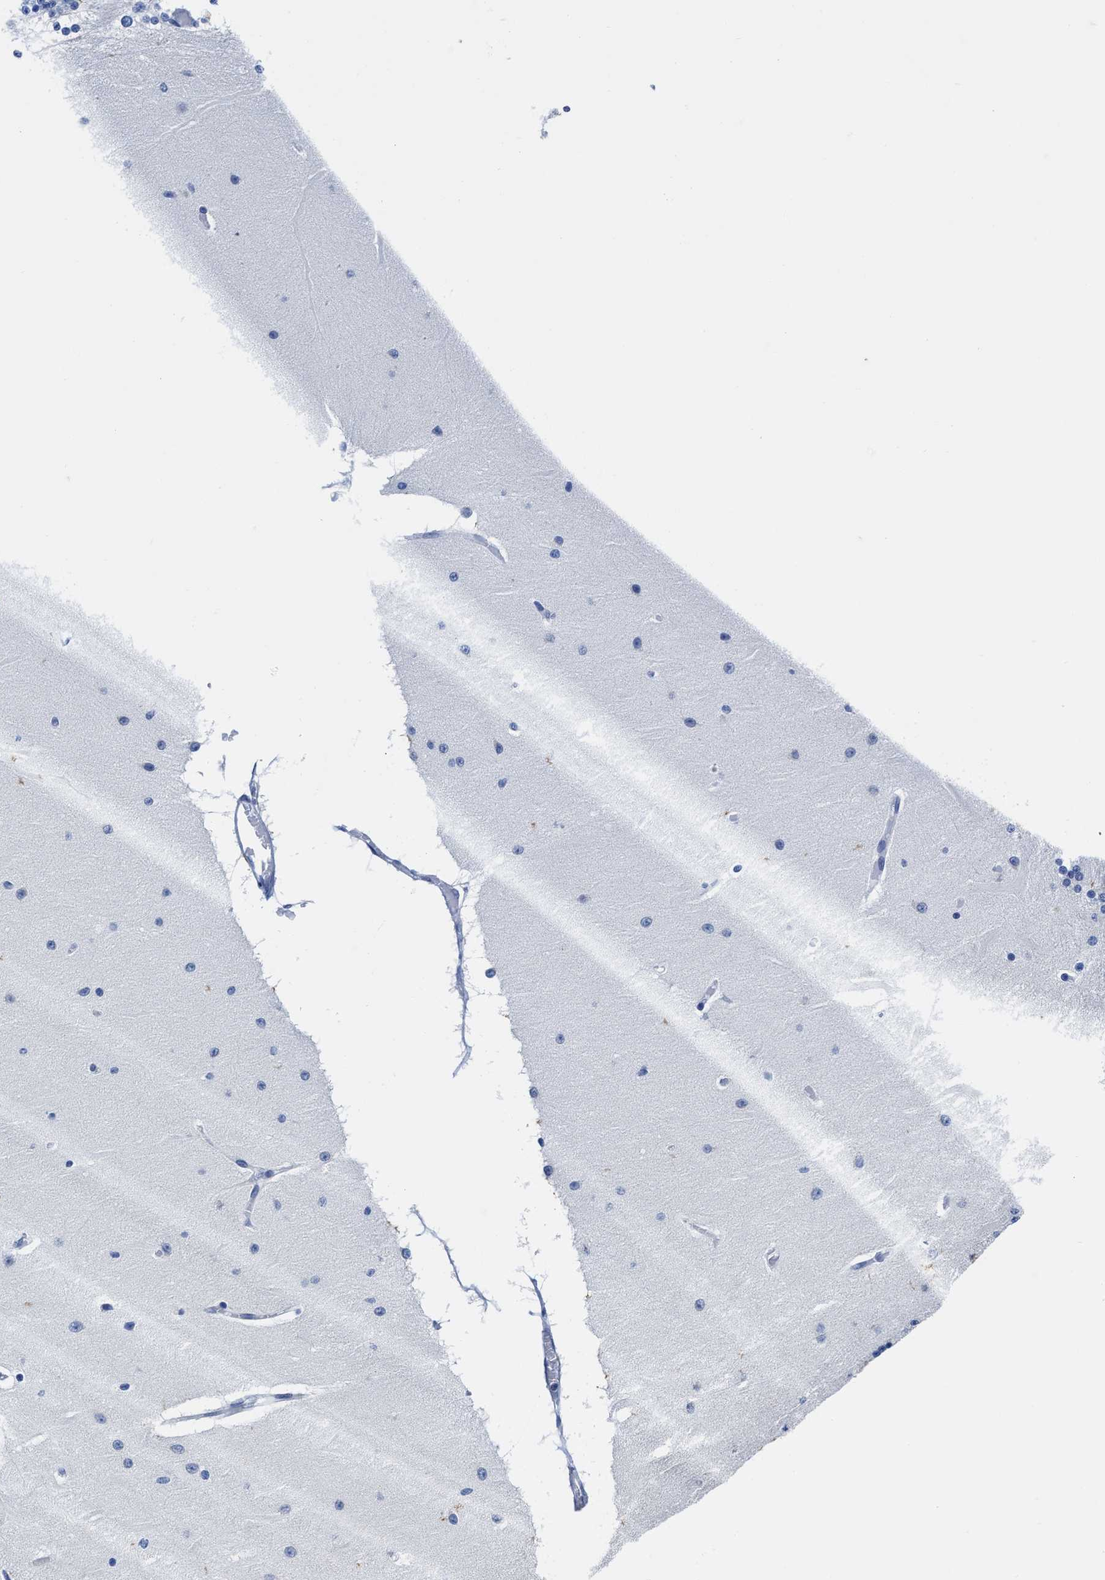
{"staining": {"intensity": "negative", "quantity": "none", "location": "none"}, "tissue": "cerebellum", "cell_type": "Cells in granular layer", "image_type": "normal", "snomed": [{"axis": "morphology", "description": "Normal tissue, NOS"}, {"axis": "topography", "description": "Cerebellum"}], "caption": "Normal cerebellum was stained to show a protein in brown. There is no significant positivity in cells in granular layer. The staining is performed using DAB brown chromogen with nuclei counter-stained in using hematoxylin.", "gene": "HOOK1", "patient": {"sex": "female", "age": 54}}